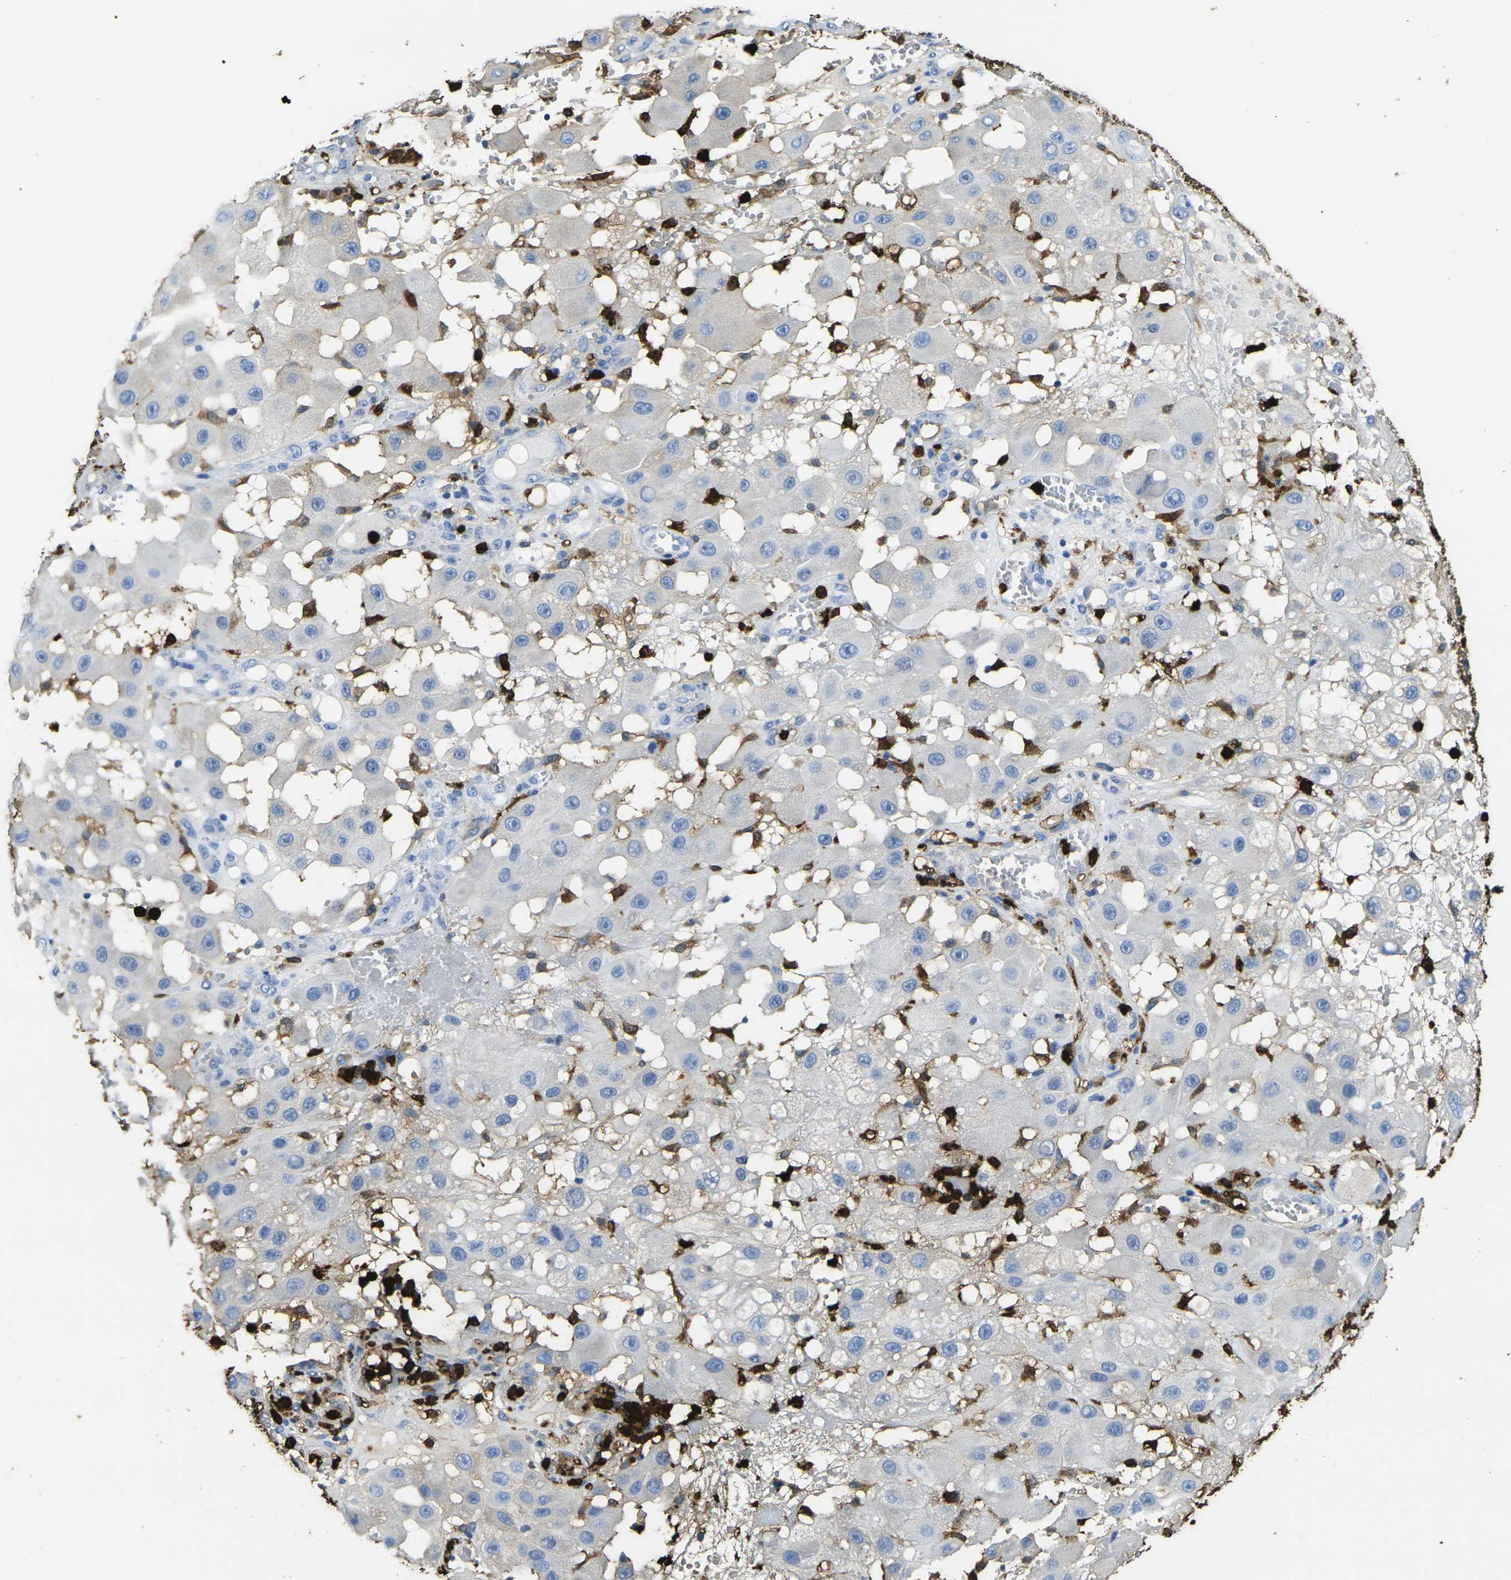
{"staining": {"intensity": "negative", "quantity": "none", "location": "none"}, "tissue": "melanoma", "cell_type": "Tumor cells", "image_type": "cancer", "snomed": [{"axis": "morphology", "description": "Malignant melanoma, NOS"}, {"axis": "topography", "description": "Skin"}], "caption": "Melanoma was stained to show a protein in brown. There is no significant positivity in tumor cells. (Immunohistochemistry, brightfield microscopy, high magnification).", "gene": "S100A9", "patient": {"sex": "female", "age": 81}}